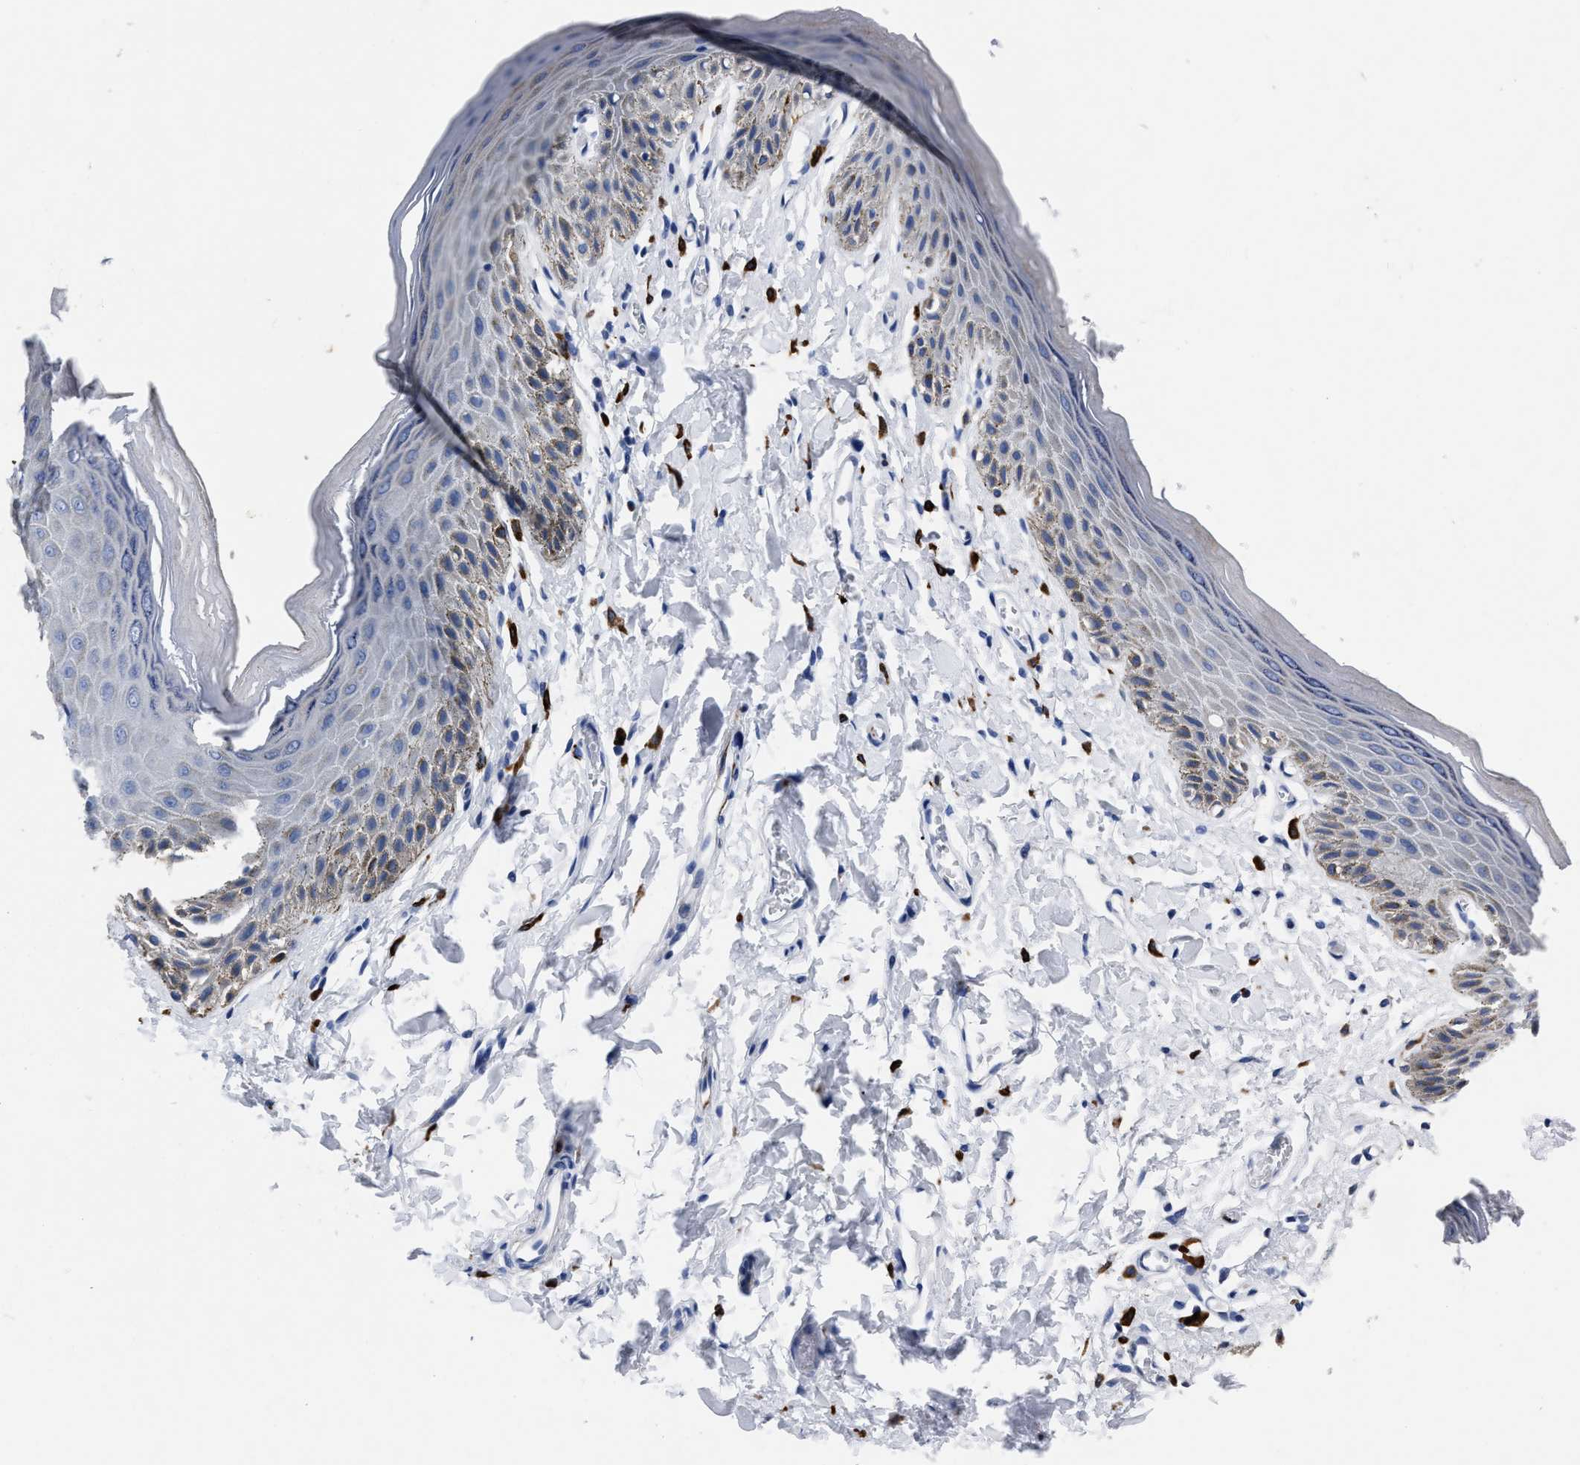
{"staining": {"intensity": "weak", "quantity": "<25%", "location": "cytoplasmic/membranous"}, "tissue": "skin", "cell_type": "Epidermal cells", "image_type": "normal", "snomed": [{"axis": "morphology", "description": "Normal tissue, NOS"}, {"axis": "topography", "description": "Anal"}], "caption": "Unremarkable skin was stained to show a protein in brown. There is no significant staining in epidermal cells.", "gene": "OR10G3", "patient": {"sex": "male", "age": 44}}